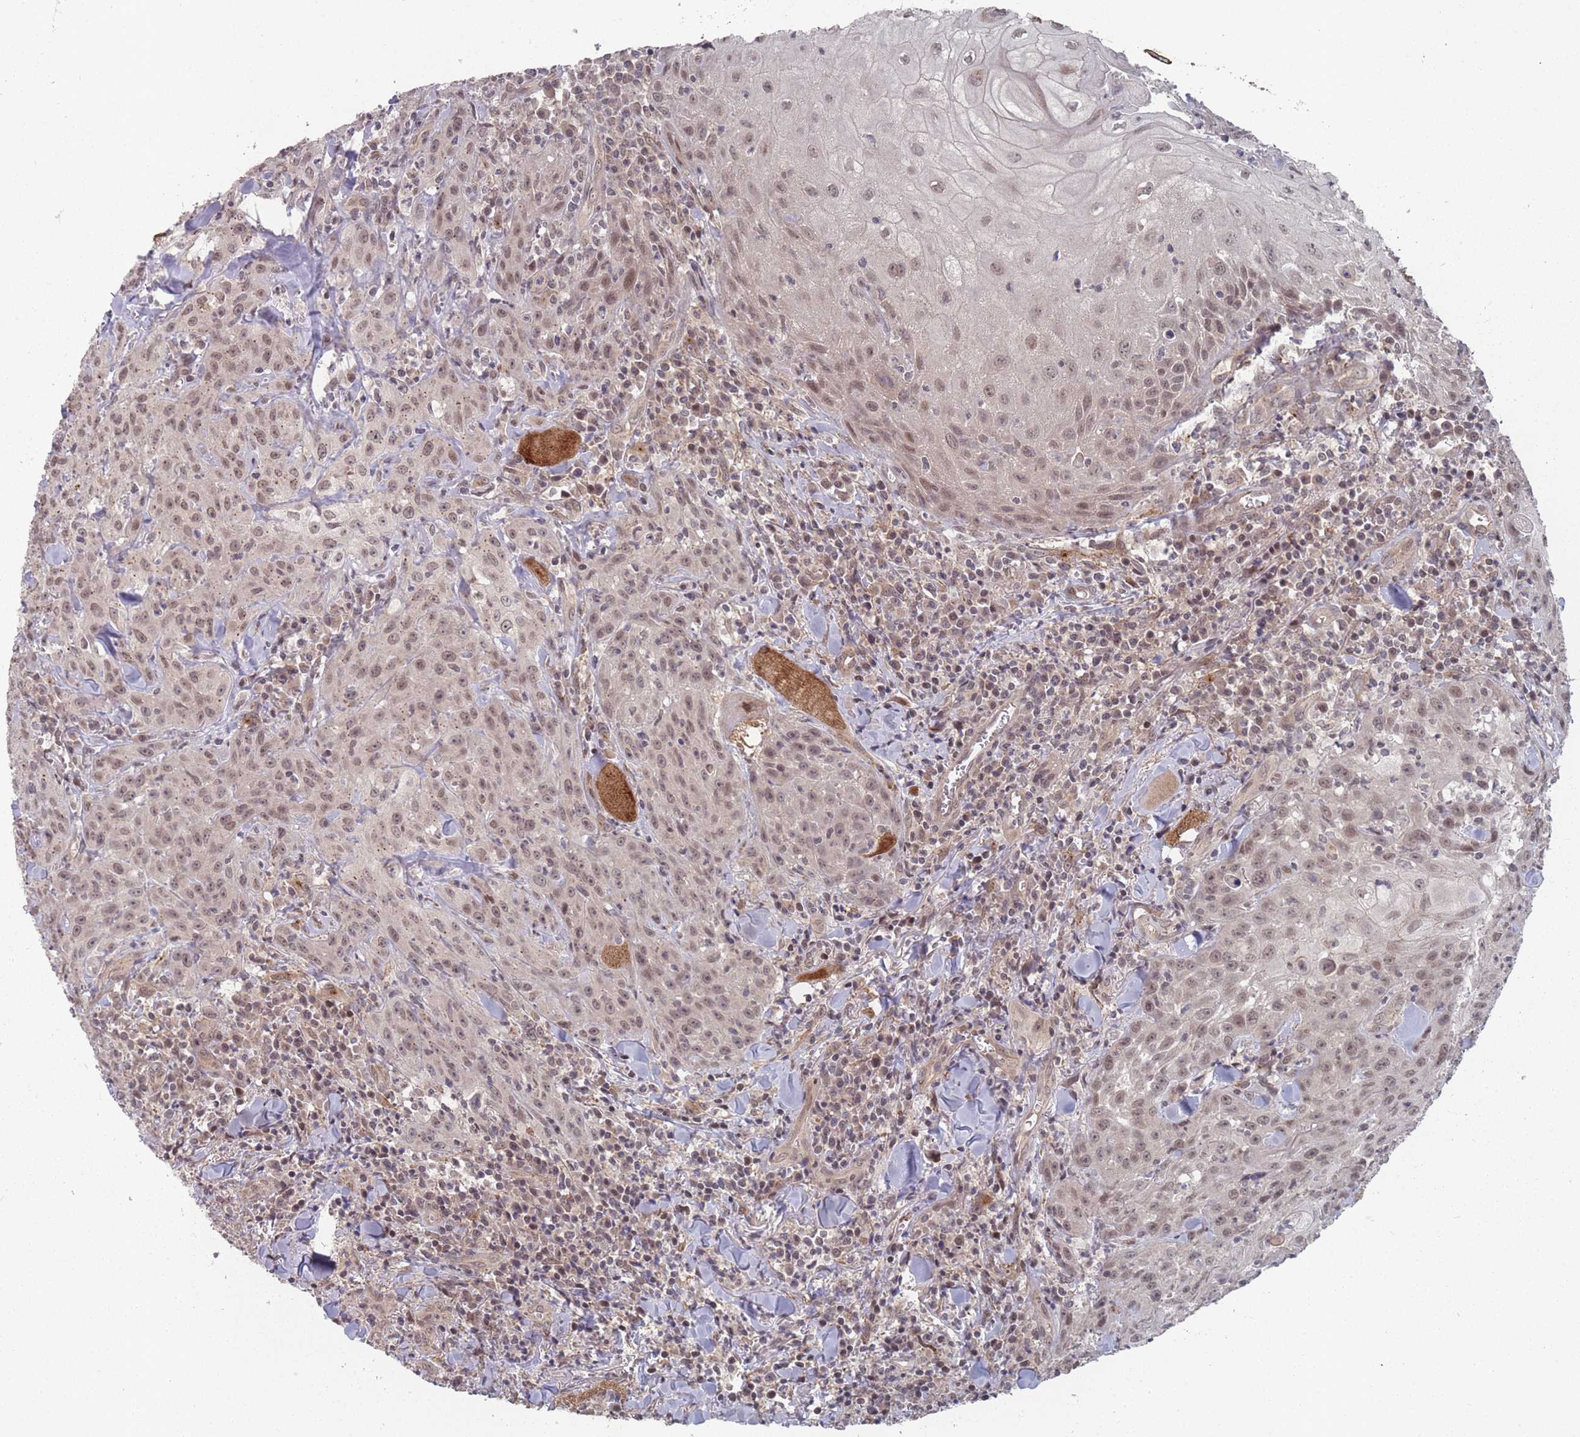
{"staining": {"intensity": "weak", "quantity": ">75%", "location": "nuclear"}, "tissue": "head and neck cancer", "cell_type": "Tumor cells", "image_type": "cancer", "snomed": [{"axis": "morphology", "description": "Normal tissue, NOS"}, {"axis": "morphology", "description": "Squamous cell carcinoma, NOS"}, {"axis": "topography", "description": "Oral tissue"}, {"axis": "topography", "description": "Head-Neck"}], "caption": "A brown stain highlights weak nuclear expression of a protein in head and neck cancer (squamous cell carcinoma) tumor cells.", "gene": "CNTRL", "patient": {"sex": "female", "age": 70}}